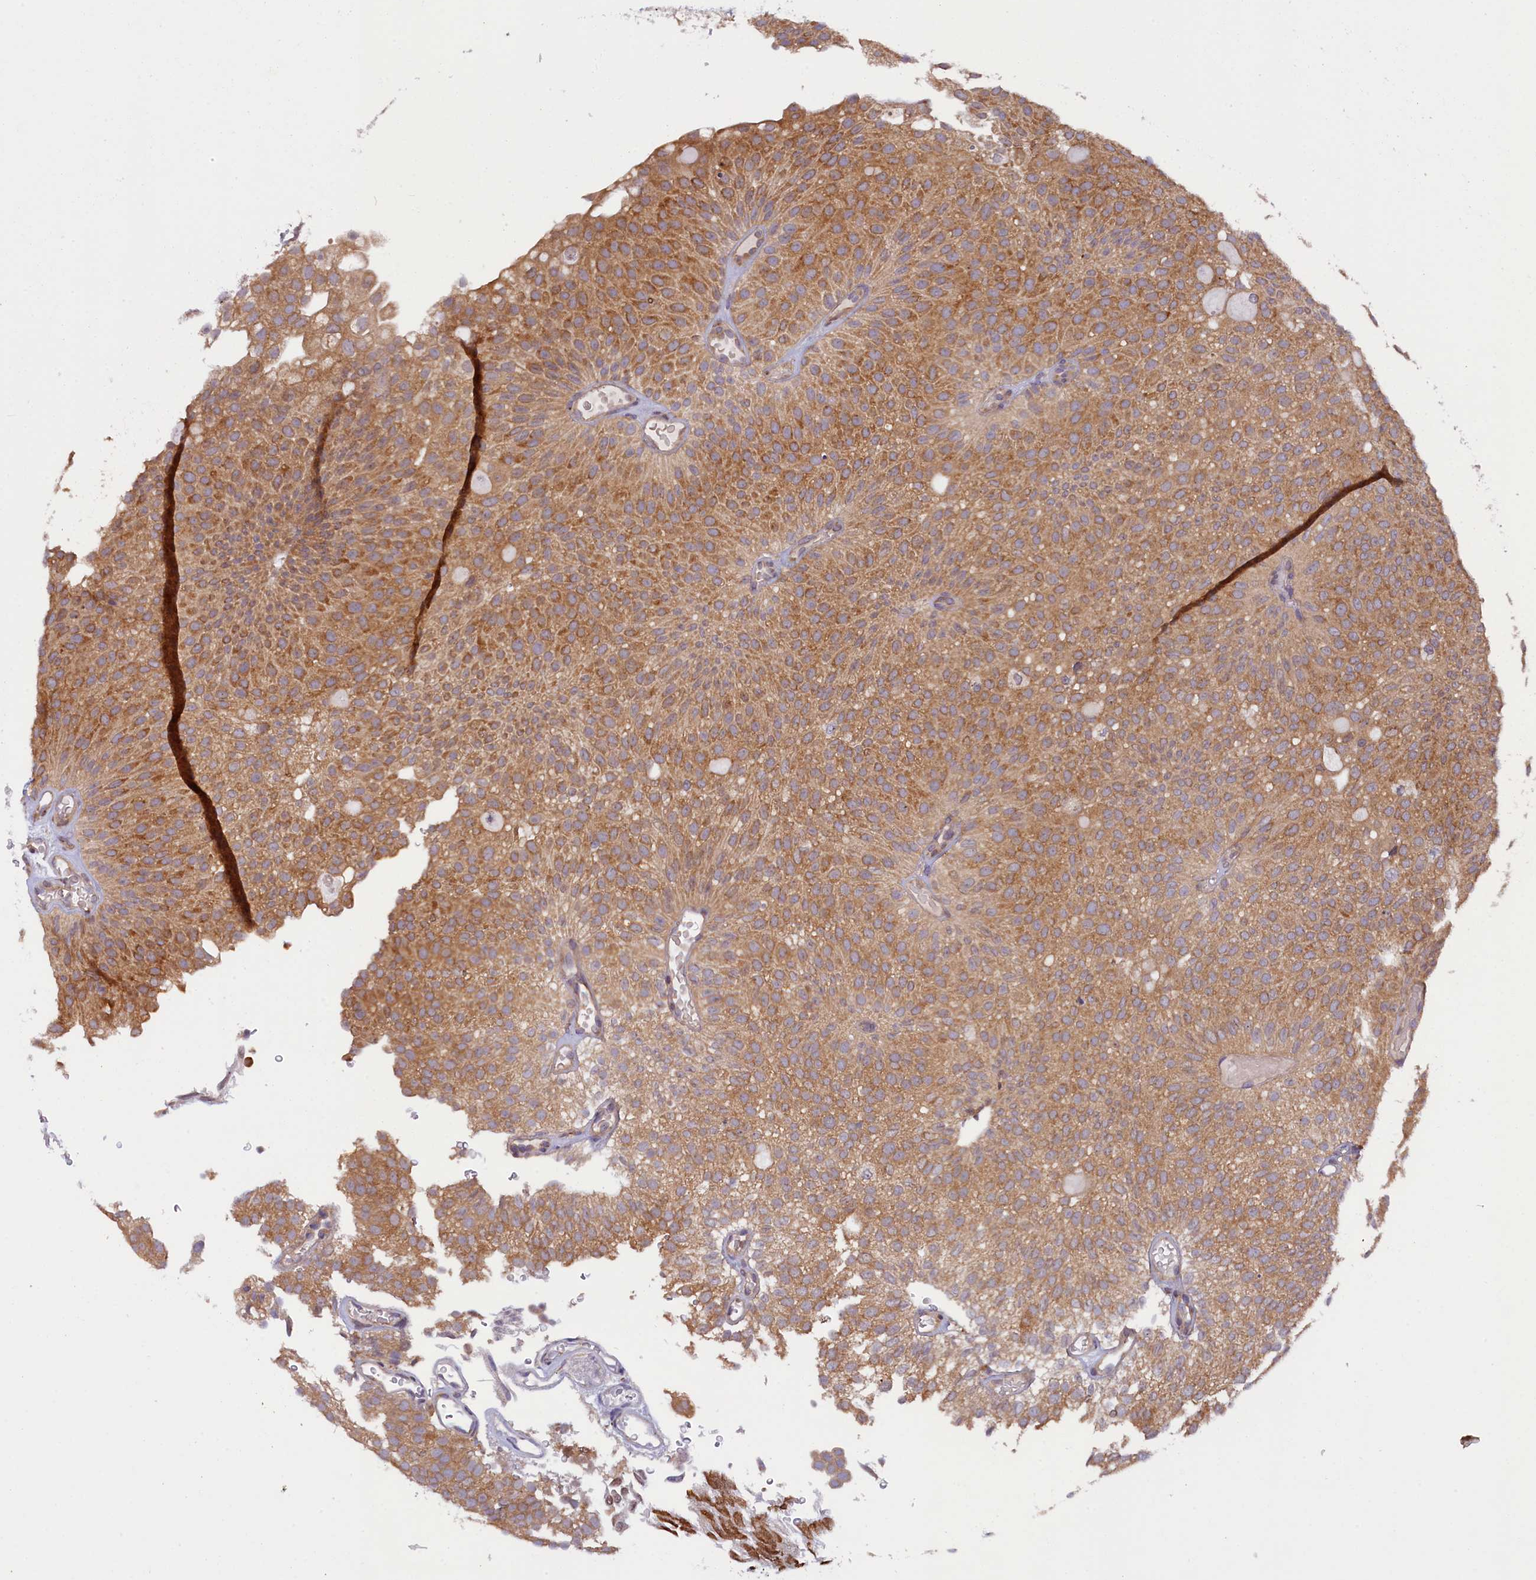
{"staining": {"intensity": "moderate", "quantity": ">75%", "location": "cytoplasmic/membranous"}, "tissue": "urothelial cancer", "cell_type": "Tumor cells", "image_type": "cancer", "snomed": [{"axis": "morphology", "description": "Urothelial carcinoma, Low grade"}, {"axis": "topography", "description": "Urinary bladder"}], "caption": "The histopathology image exhibits staining of low-grade urothelial carcinoma, revealing moderate cytoplasmic/membranous protein staining (brown color) within tumor cells. Using DAB (brown) and hematoxylin (blue) stains, captured at high magnification using brightfield microscopy.", "gene": "CCDC9B", "patient": {"sex": "male", "age": 78}}